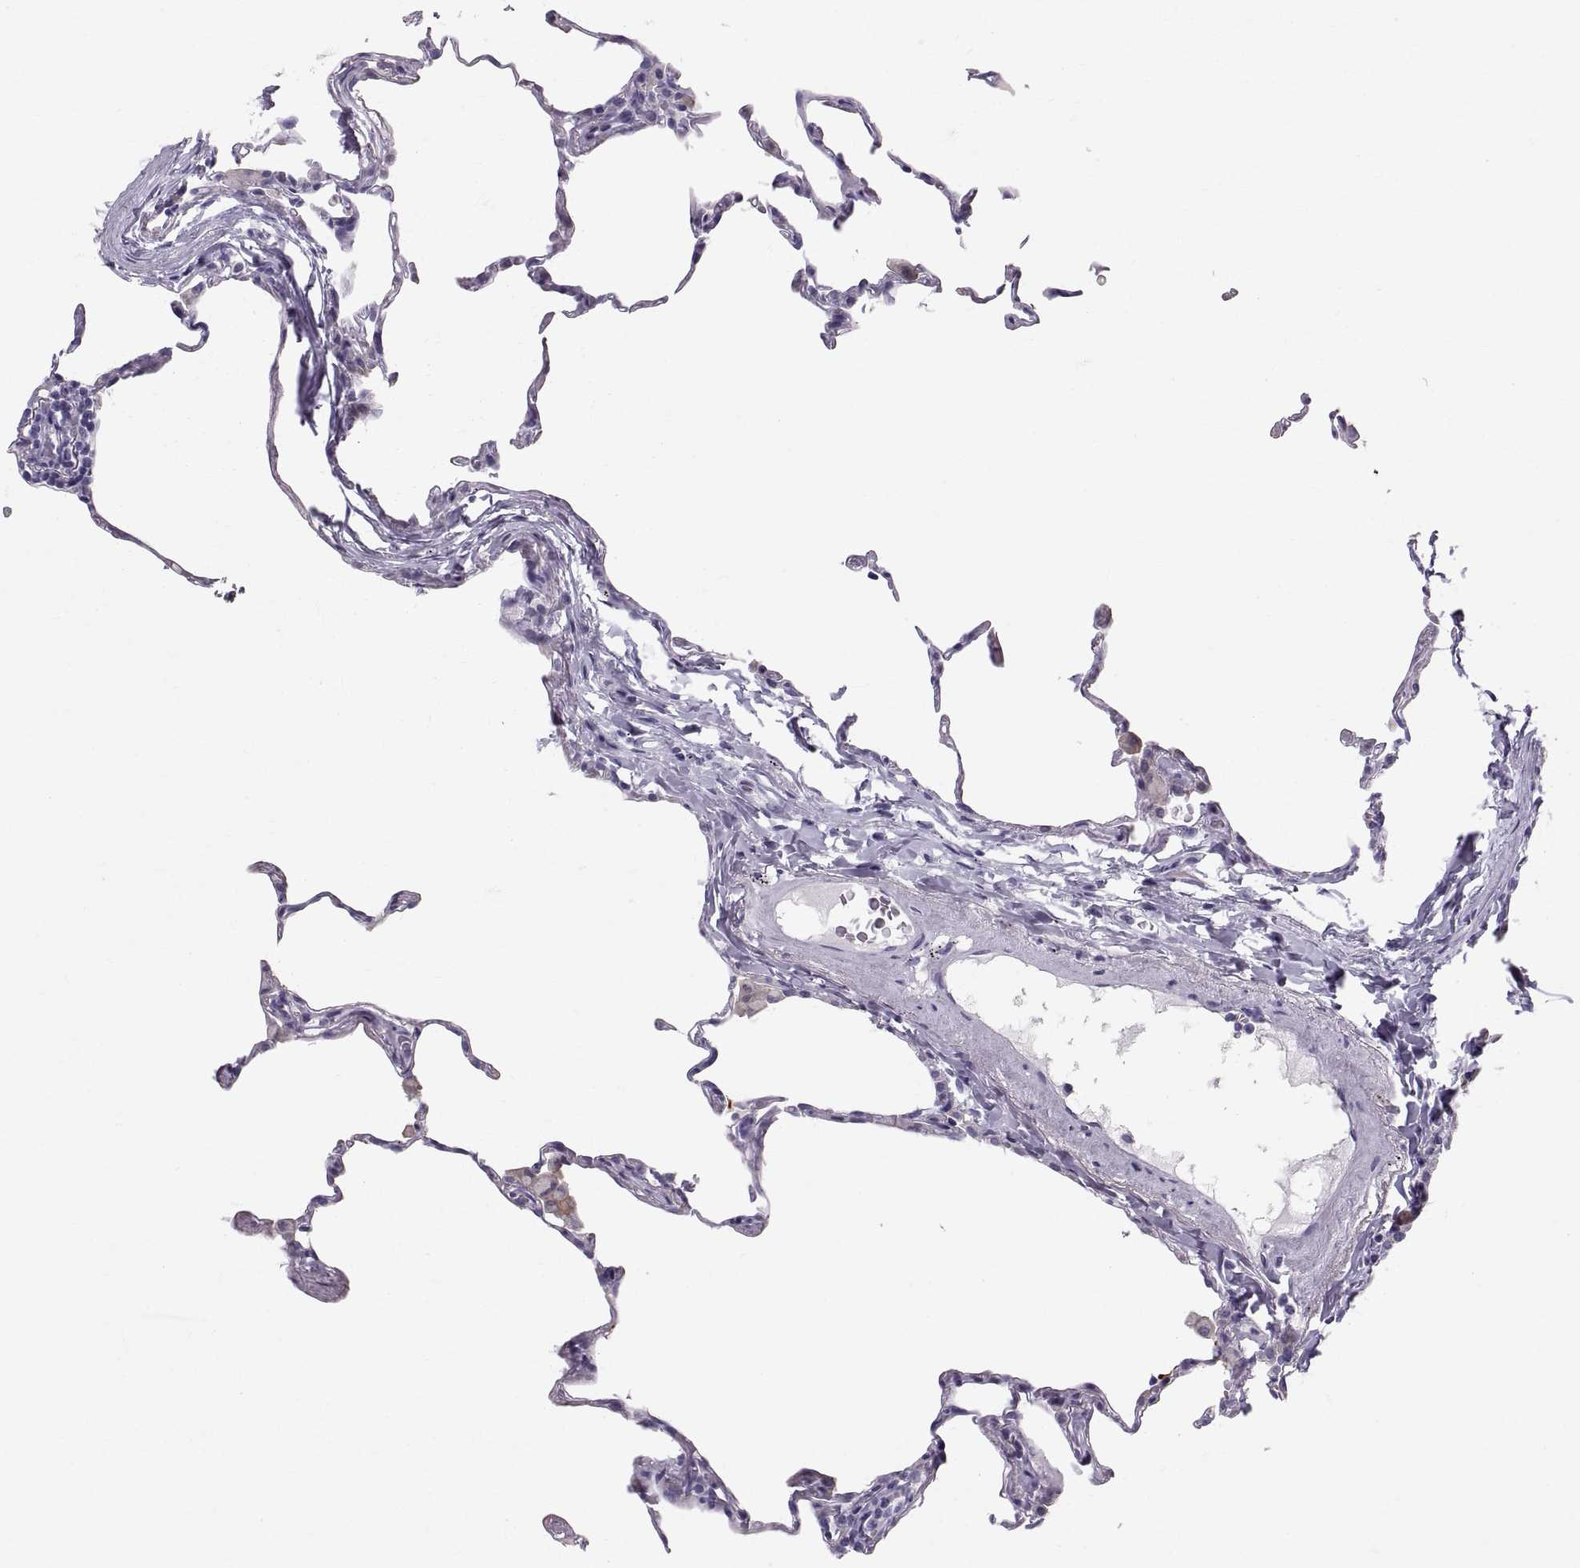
{"staining": {"intensity": "negative", "quantity": "none", "location": "none"}, "tissue": "lung", "cell_type": "Alveolar cells", "image_type": "normal", "snomed": [{"axis": "morphology", "description": "Normal tissue, NOS"}, {"axis": "topography", "description": "Lung"}], "caption": "Immunohistochemical staining of normal human lung reveals no significant expression in alveolar cells. Brightfield microscopy of immunohistochemistry (IHC) stained with DAB (3,3'-diaminobenzidine) (brown) and hematoxylin (blue), captured at high magnification.", "gene": "SLC22A6", "patient": {"sex": "female", "age": 57}}